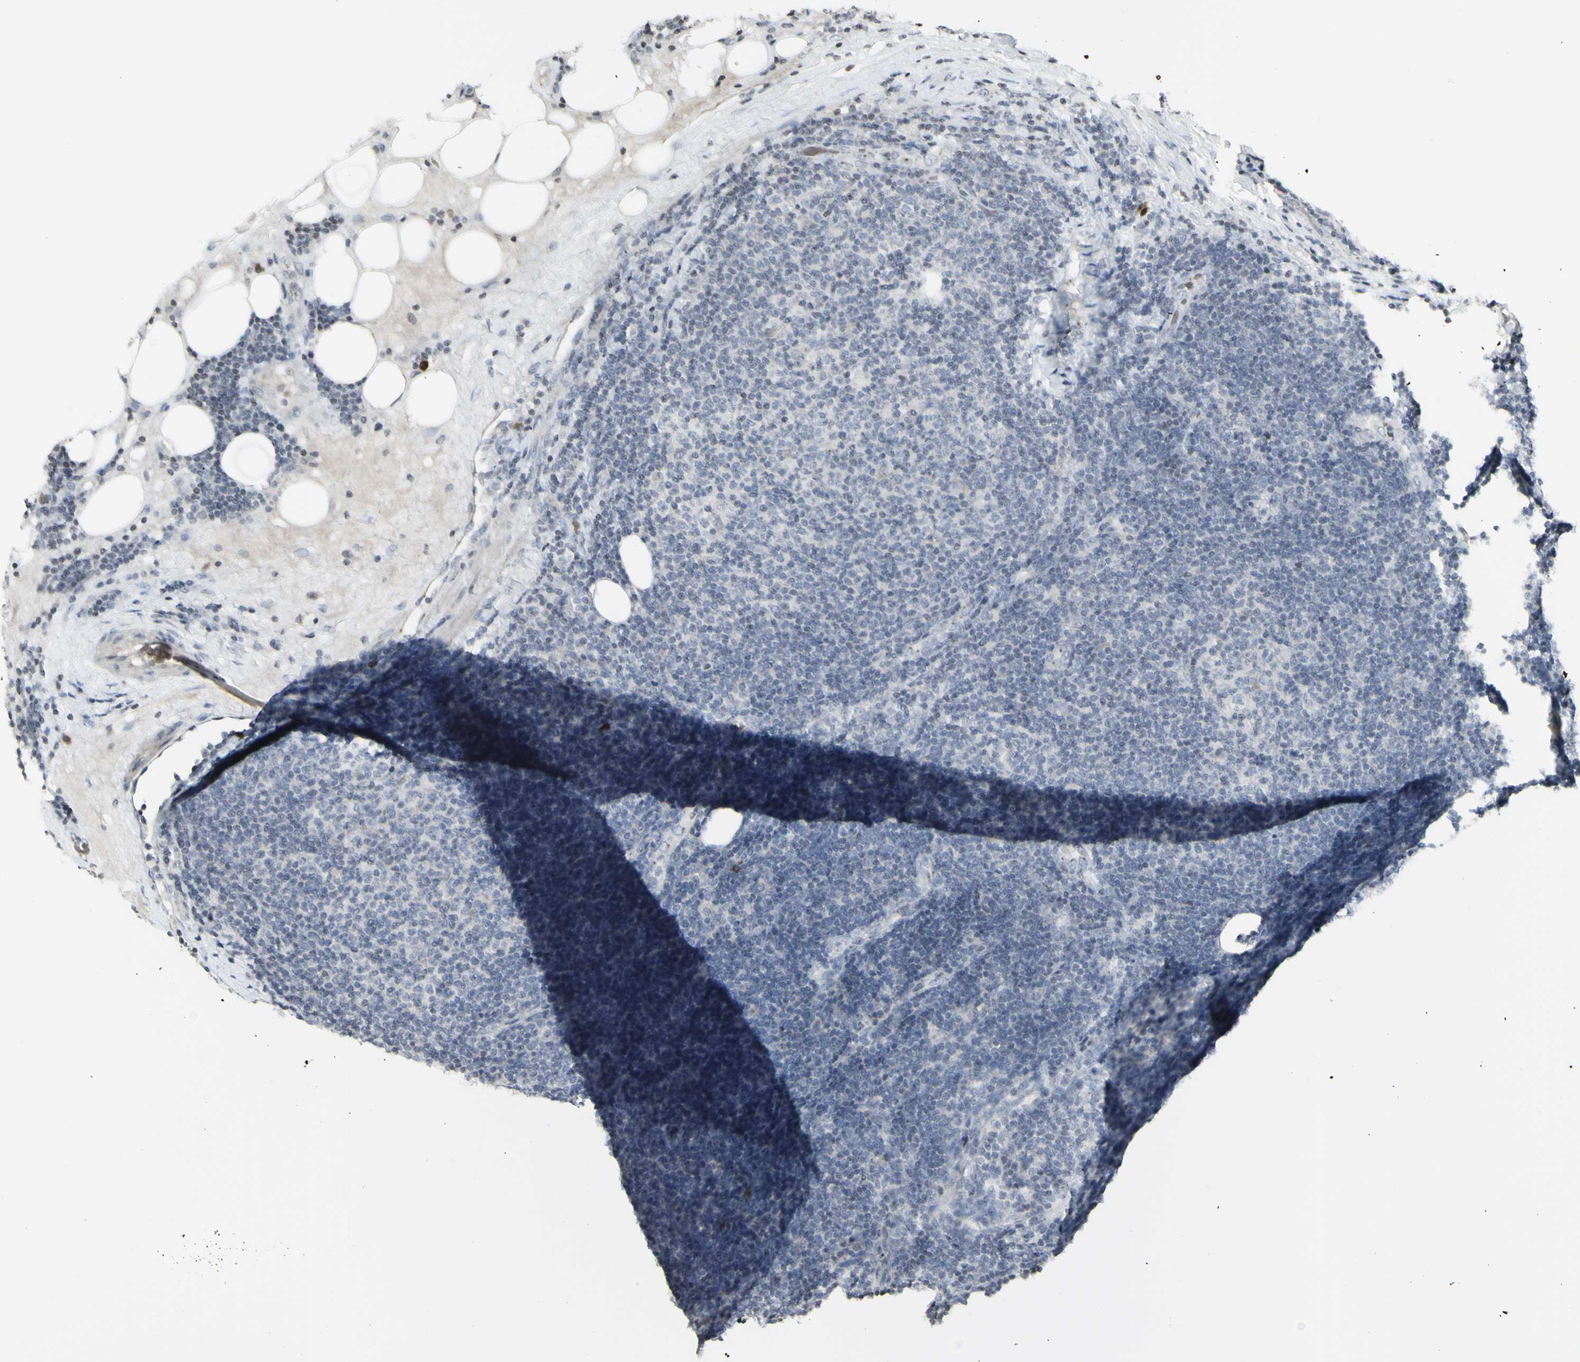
{"staining": {"intensity": "negative", "quantity": "none", "location": "none"}, "tissue": "lymphoma", "cell_type": "Tumor cells", "image_type": "cancer", "snomed": [{"axis": "morphology", "description": "Malignant lymphoma, non-Hodgkin's type, Low grade"}, {"axis": "topography", "description": "Lymph node"}], "caption": "This is a histopathology image of IHC staining of malignant lymphoma, non-Hodgkin's type (low-grade), which shows no staining in tumor cells.", "gene": "MUC5AC", "patient": {"sex": "male", "age": 83}}